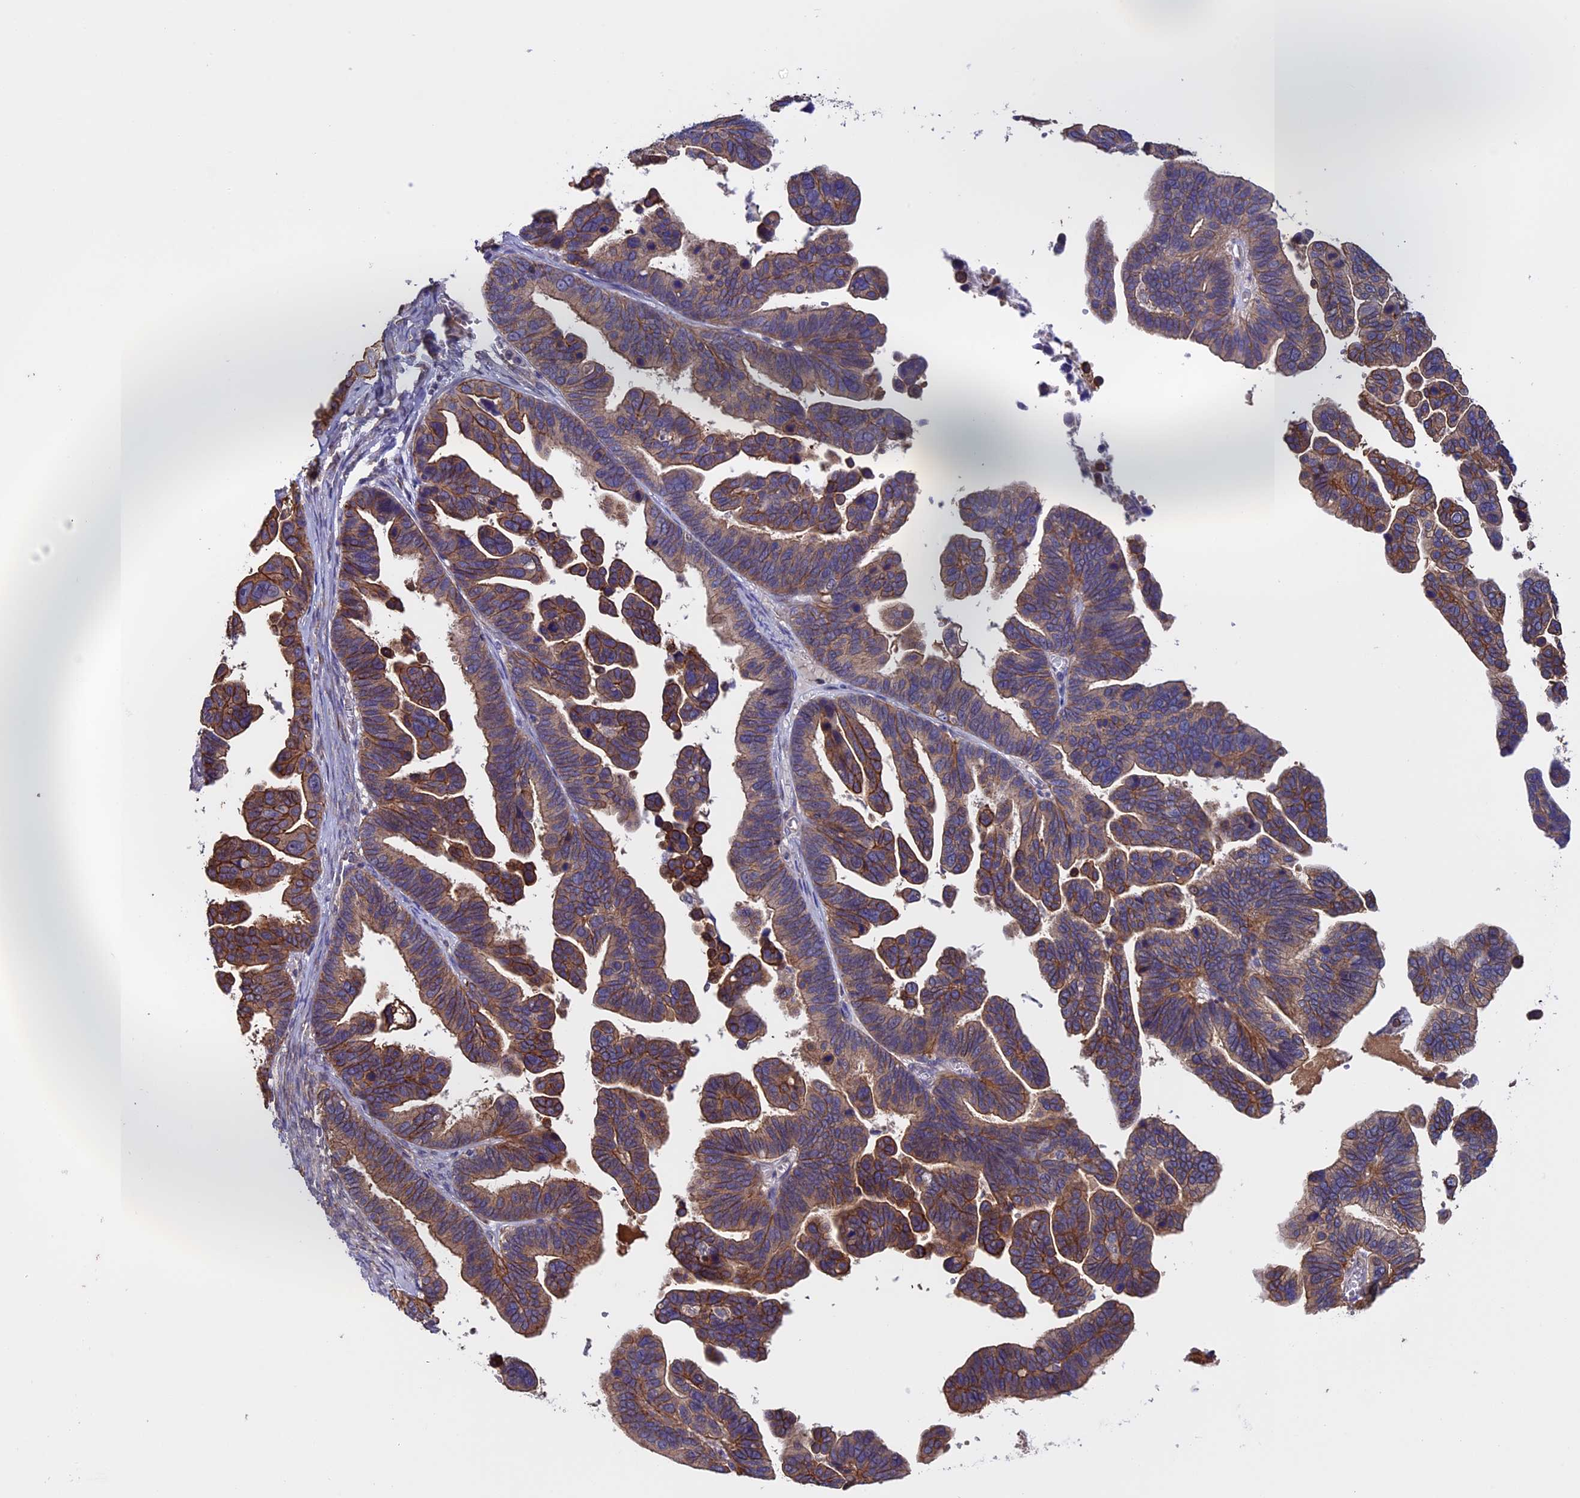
{"staining": {"intensity": "moderate", "quantity": ">75%", "location": "cytoplasmic/membranous"}, "tissue": "ovarian cancer", "cell_type": "Tumor cells", "image_type": "cancer", "snomed": [{"axis": "morphology", "description": "Cystadenocarcinoma, serous, NOS"}, {"axis": "topography", "description": "Ovary"}], "caption": "Moderate cytoplasmic/membranous positivity for a protein is appreciated in about >75% of tumor cells of serous cystadenocarcinoma (ovarian) using immunohistochemistry (IHC).", "gene": "SLC9A5", "patient": {"sex": "female", "age": 56}}